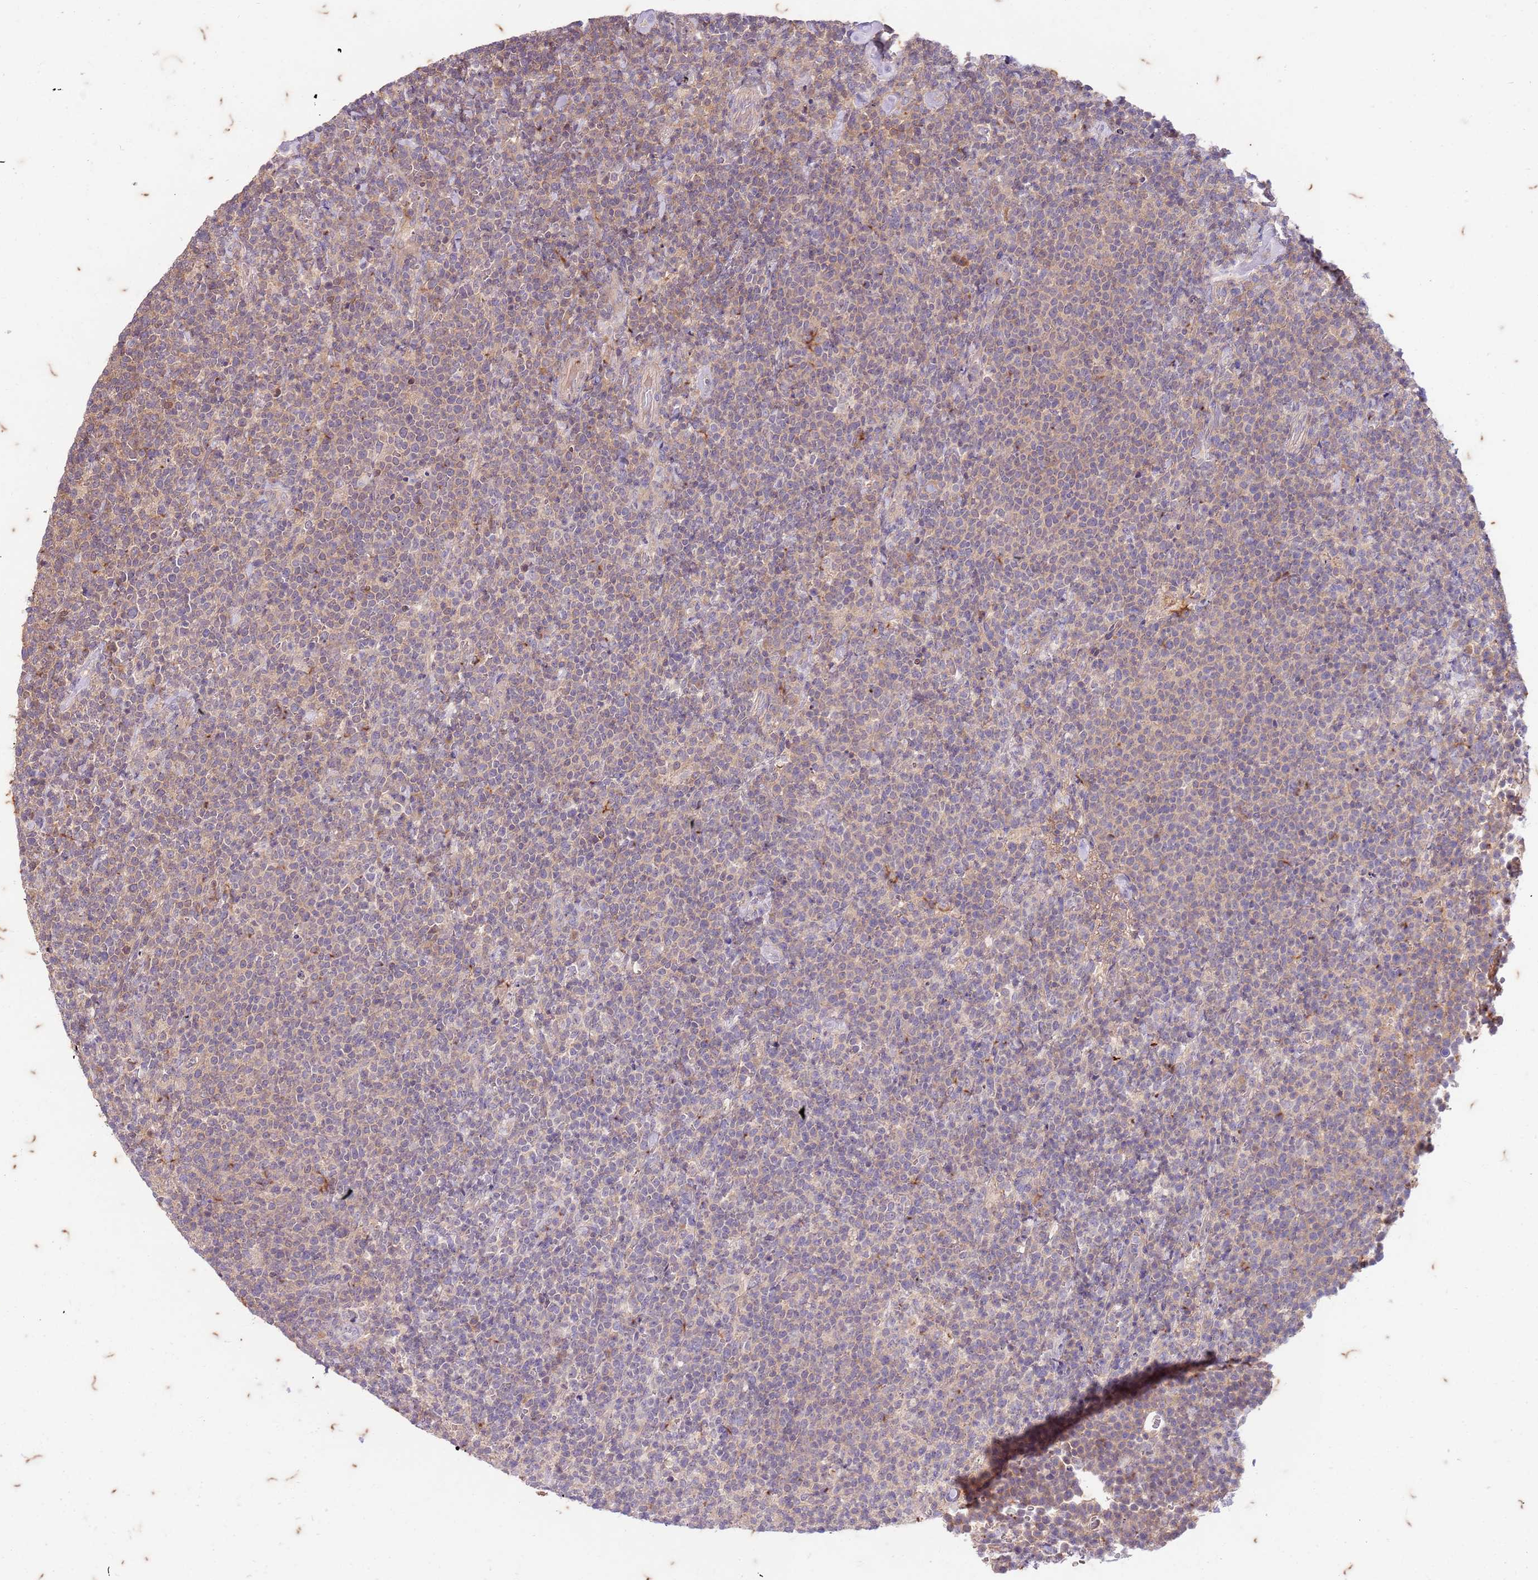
{"staining": {"intensity": "weak", "quantity": "25%-75%", "location": "cytoplasmic/membranous"}, "tissue": "lymphoma", "cell_type": "Tumor cells", "image_type": "cancer", "snomed": [{"axis": "morphology", "description": "Malignant lymphoma, non-Hodgkin's type, High grade"}, {"axis": "topography", "description": "Lymph node"}], "caption": "Weak cytoplasmic/membranous protein staining is appreciated in approximately 25%-75% of tumor cells in malignant lymphoma, non-Hodgkin's type (high-grade). (IHC, brightfield microscopy, high magnification).", "gene": "RAPGEF3", "patient": {"sex": "male", "age": 61}}